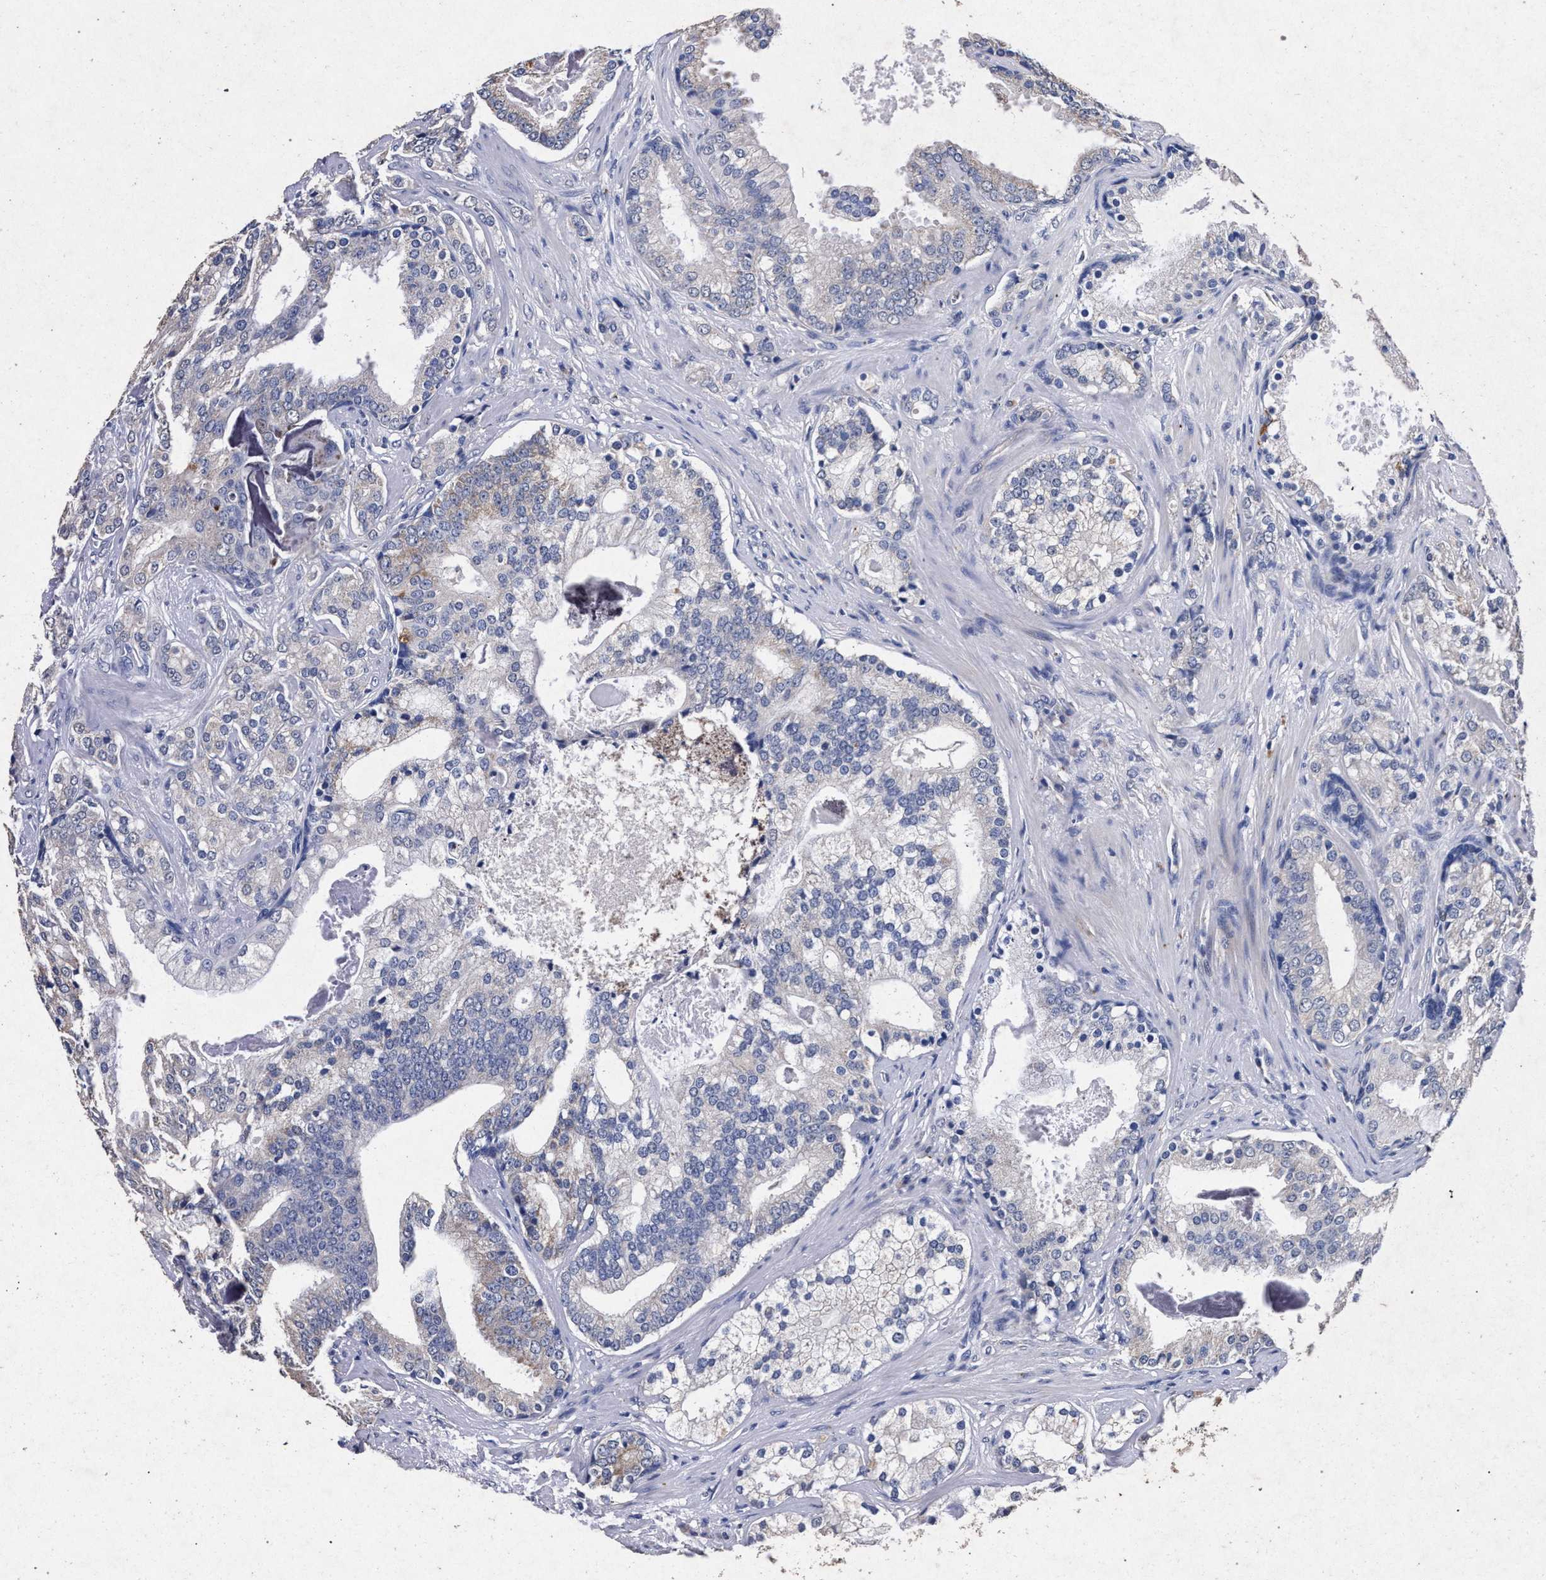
{"staining": {"intensity": "negative", "quantity": "none", "location": "none"}, "tissue": "prostate cancer", "cell_type": "Tumor cells", "image_type": "cancer", "snomed": [{"axis": "morphology", "description": "Adenocarcinoma, Low grade"}, {"axis": "topography", "description": "Prostate"}], "caption": "Histopathology image shows no protein staining in tumor cells of low-grade adenocarcinoma (prostate) tissue.", "gene": "ATP1A2", "patient": {"sex": "male", "age": 58}}